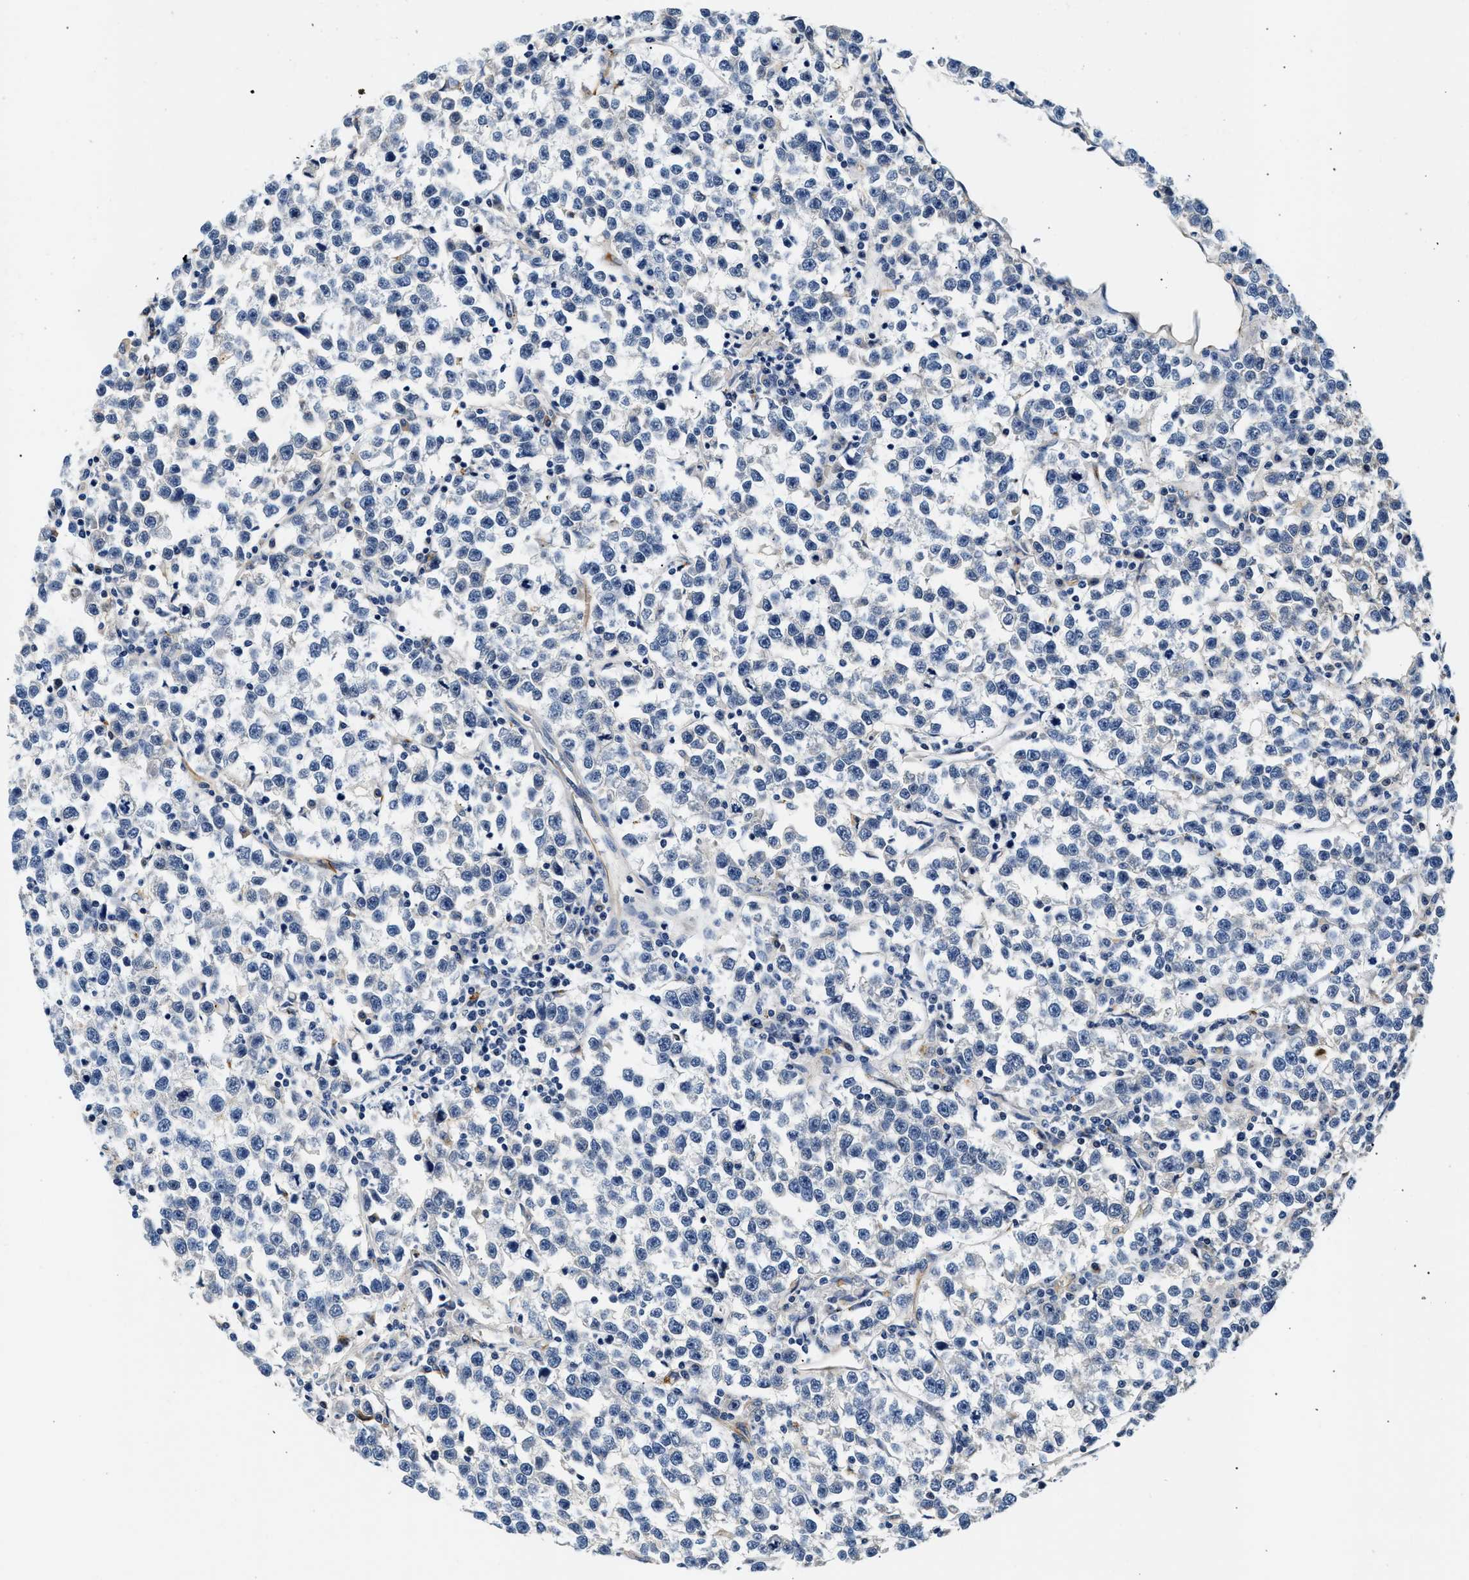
{"staining": {"intensity": "negative", "quantity": "none", "location": "none"}, "tissue": "testis cancer", "cell_type": "Tumor cells", "image_type": "cancer", "snomed": [{"axis": "morphology", "description": "Normal tissue, NOS"}, {"axis": "morphology", "description": "Seminoma, NOS"}, {"axis": "topography", "description": "Testis"}], "caption": "There is no significant positivity in tumor cells of testis cancer.", "gene": "MED22", "patient": {"sex": "male", "age": 43}}